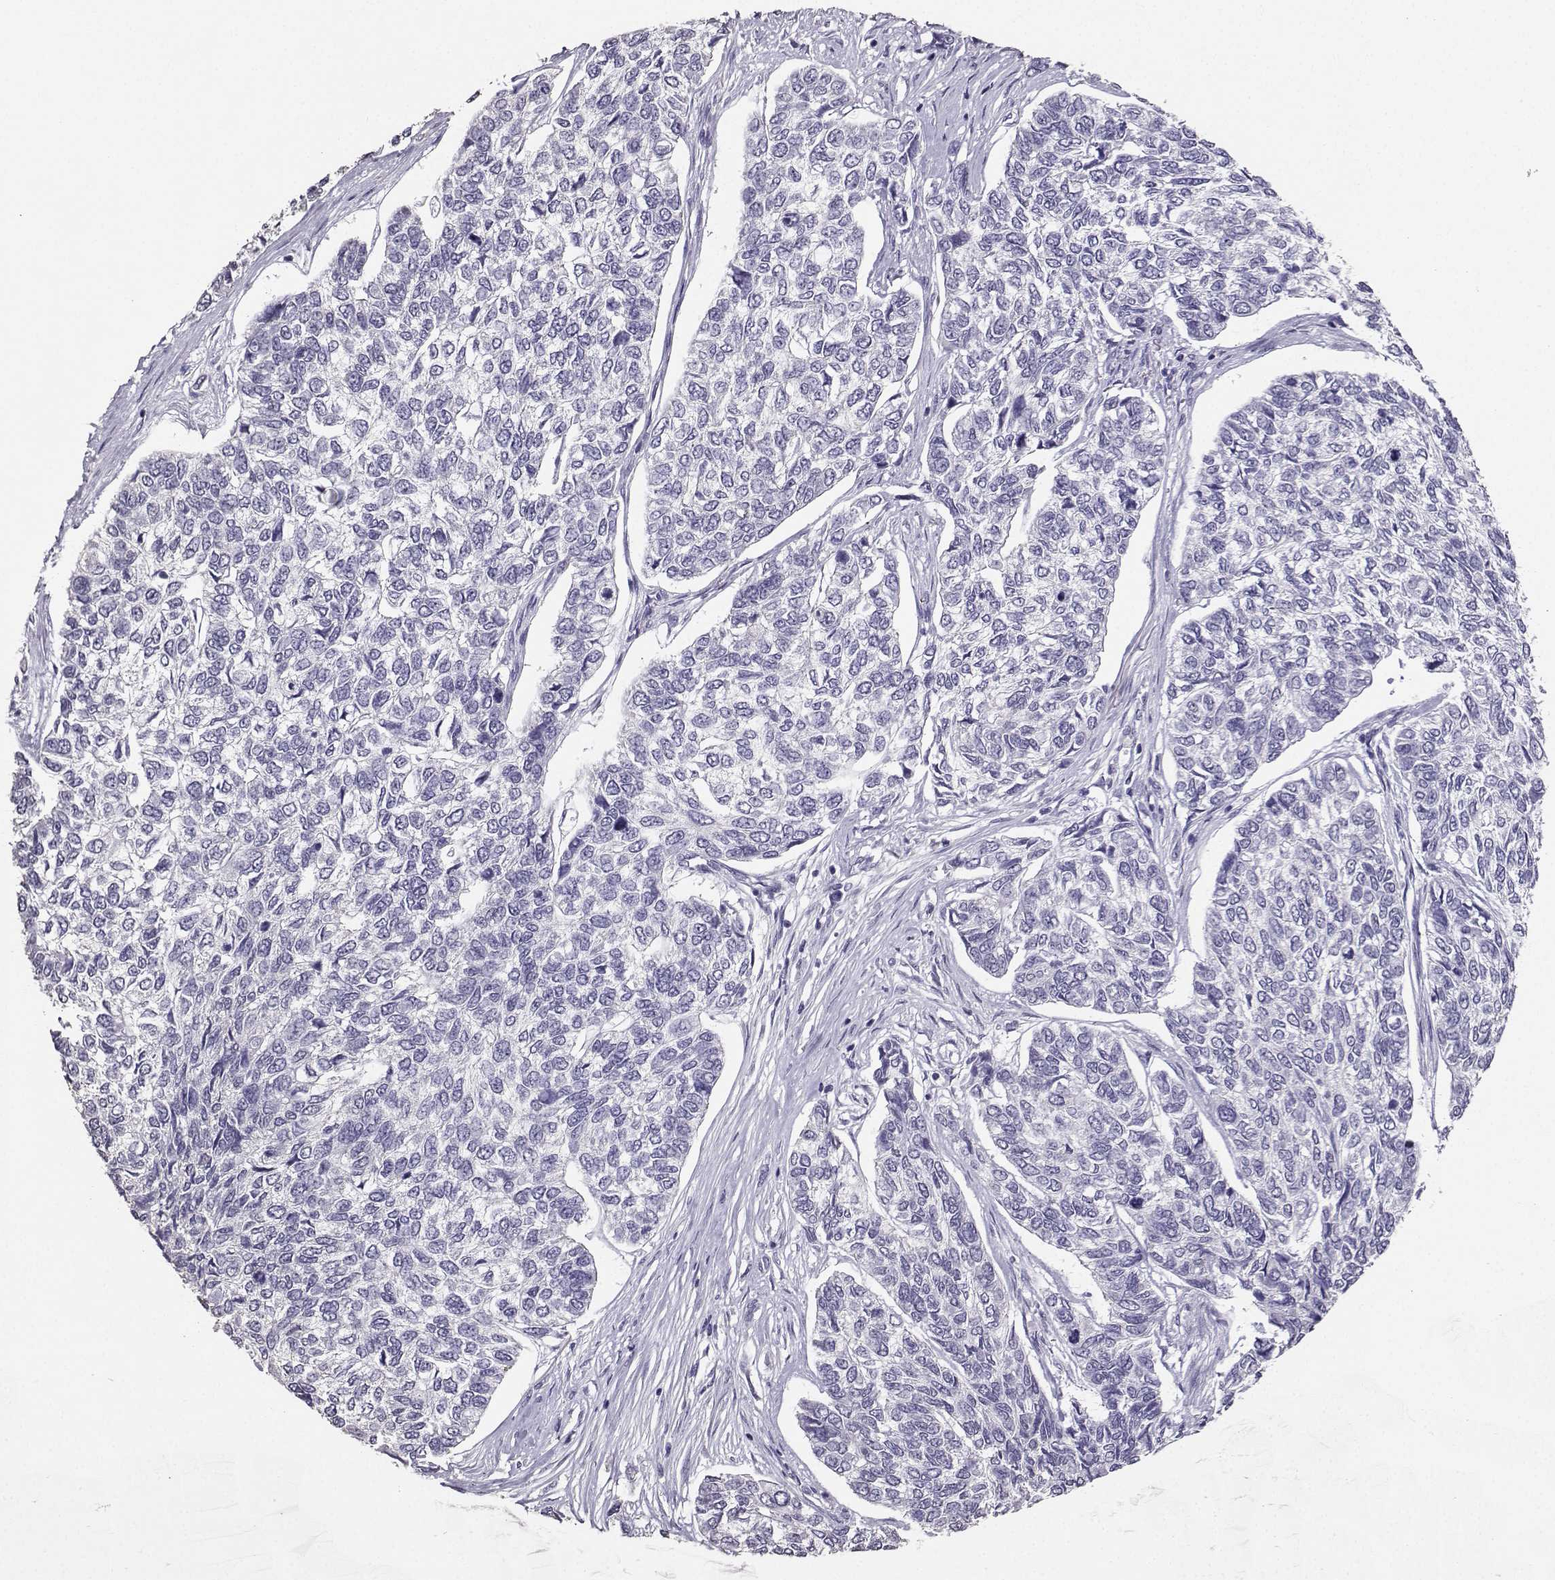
{"staining": {"intensity": "negative", "quantity": "none", "location": "none"}, "tissue": "skin cancer", "cell_type": "Tumor cells", "image_type": "cancer", "snomed": [{"axis": "morphology", "description": "Basal cell carcinoma"}, {"axis": "topography", "description": "Skin"}], "caption": "Immunohistochemistry photomicrograph of skin cancer (basal cell carcinoma) stained for a protein (brown), which exhibits no expression in tumor cells.", "gene": "AVP", "patient": {"sex": "female", "age": 65}}